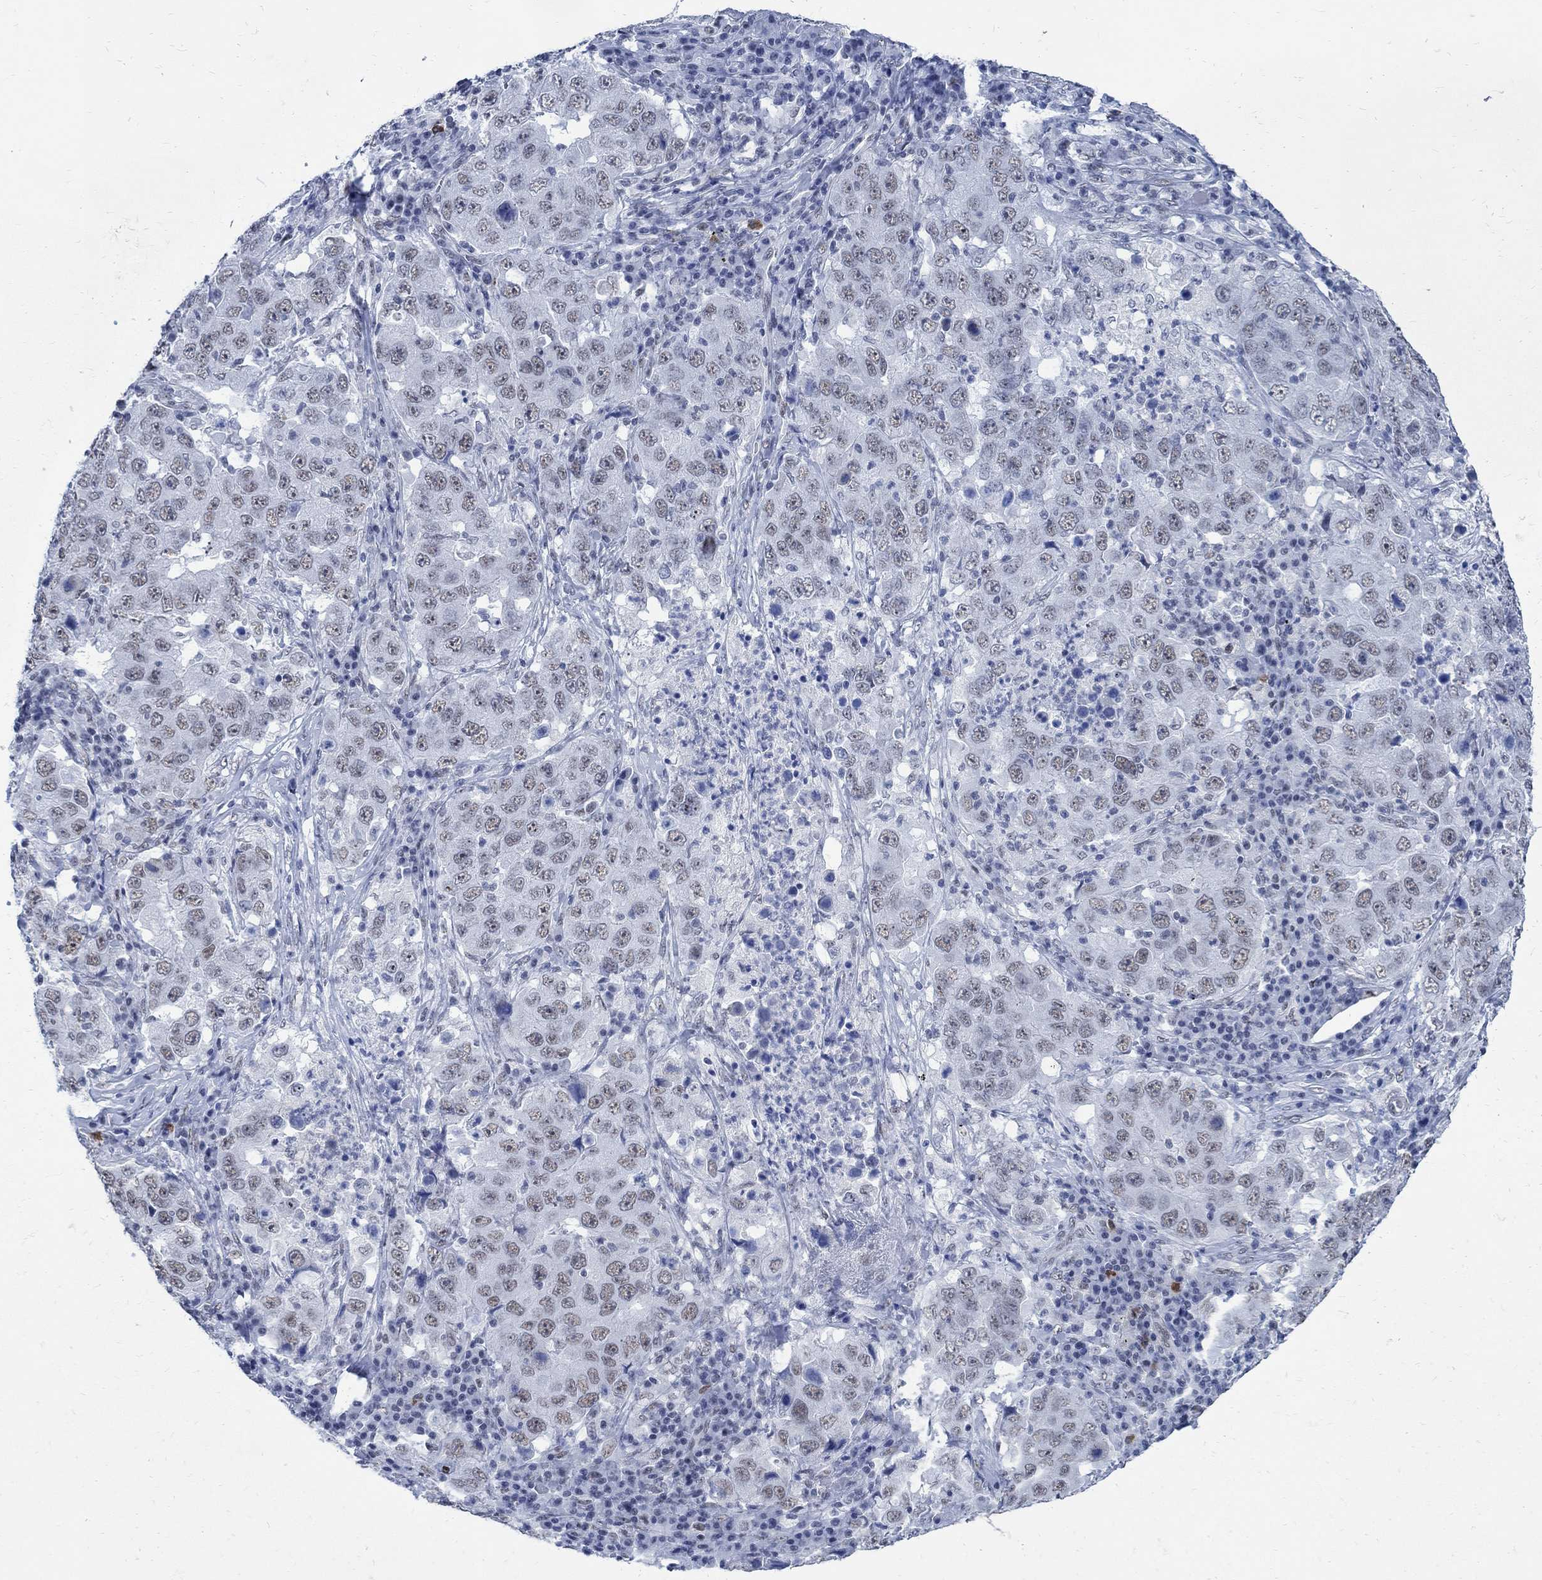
{"staining": {"intensity": "weak", "quantity": ">75%", "location": "nuclear"}, "tissue": "lung cancer", "cell_type": "Tumor cells", "image_type": "cancer", "snomed": [{"axis": "morphology", "description": "Adenocarcinoma, NOS"}, {"axis": "topography", "description": "Lung"}], "caption": "IHC of lung cancer (adenocarcinoma) shows low levels of weak nuclear positivity in about >75% of tumor cells.", "gene": "DLK1", "patient": {"sex": "male", "age": 73}}